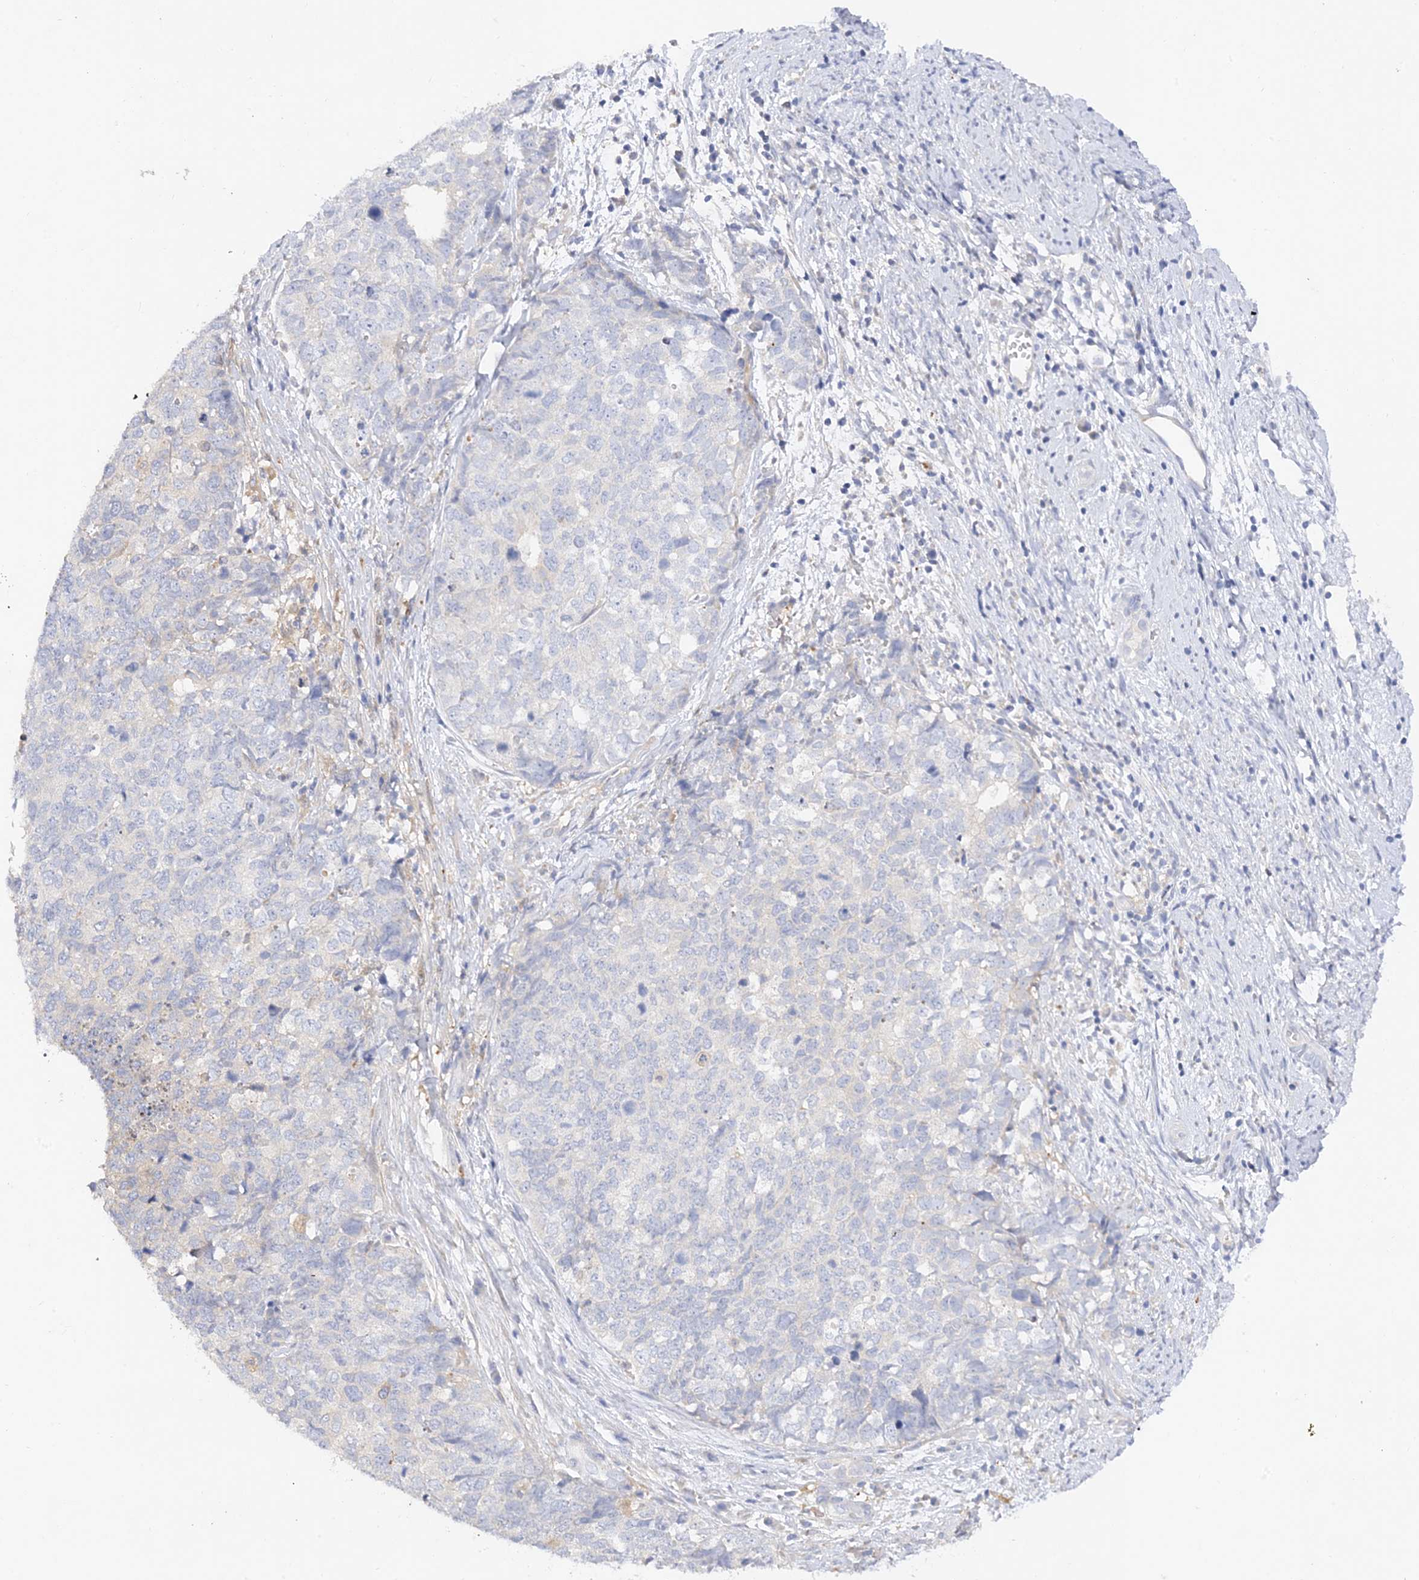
{"staining": {"intensity": "negative", "quantity": "none", "location": "none"}, "tissue": "cervical cancer", "cell_type": "Tumor cells", "image_type": "cancer", "snomed": [{"axis": "morphology", "description": "Squamous cell carcinoma, NOS"}, {"axis": "topography", "description": "Cervix"}], "caption": "This is an IHC histopathology image of cervical cancer (squamous cell carcinoma). There is no expression in tumor cells.", "gene": "ARV1", "patient": {"sex": "female", "age": 63}}